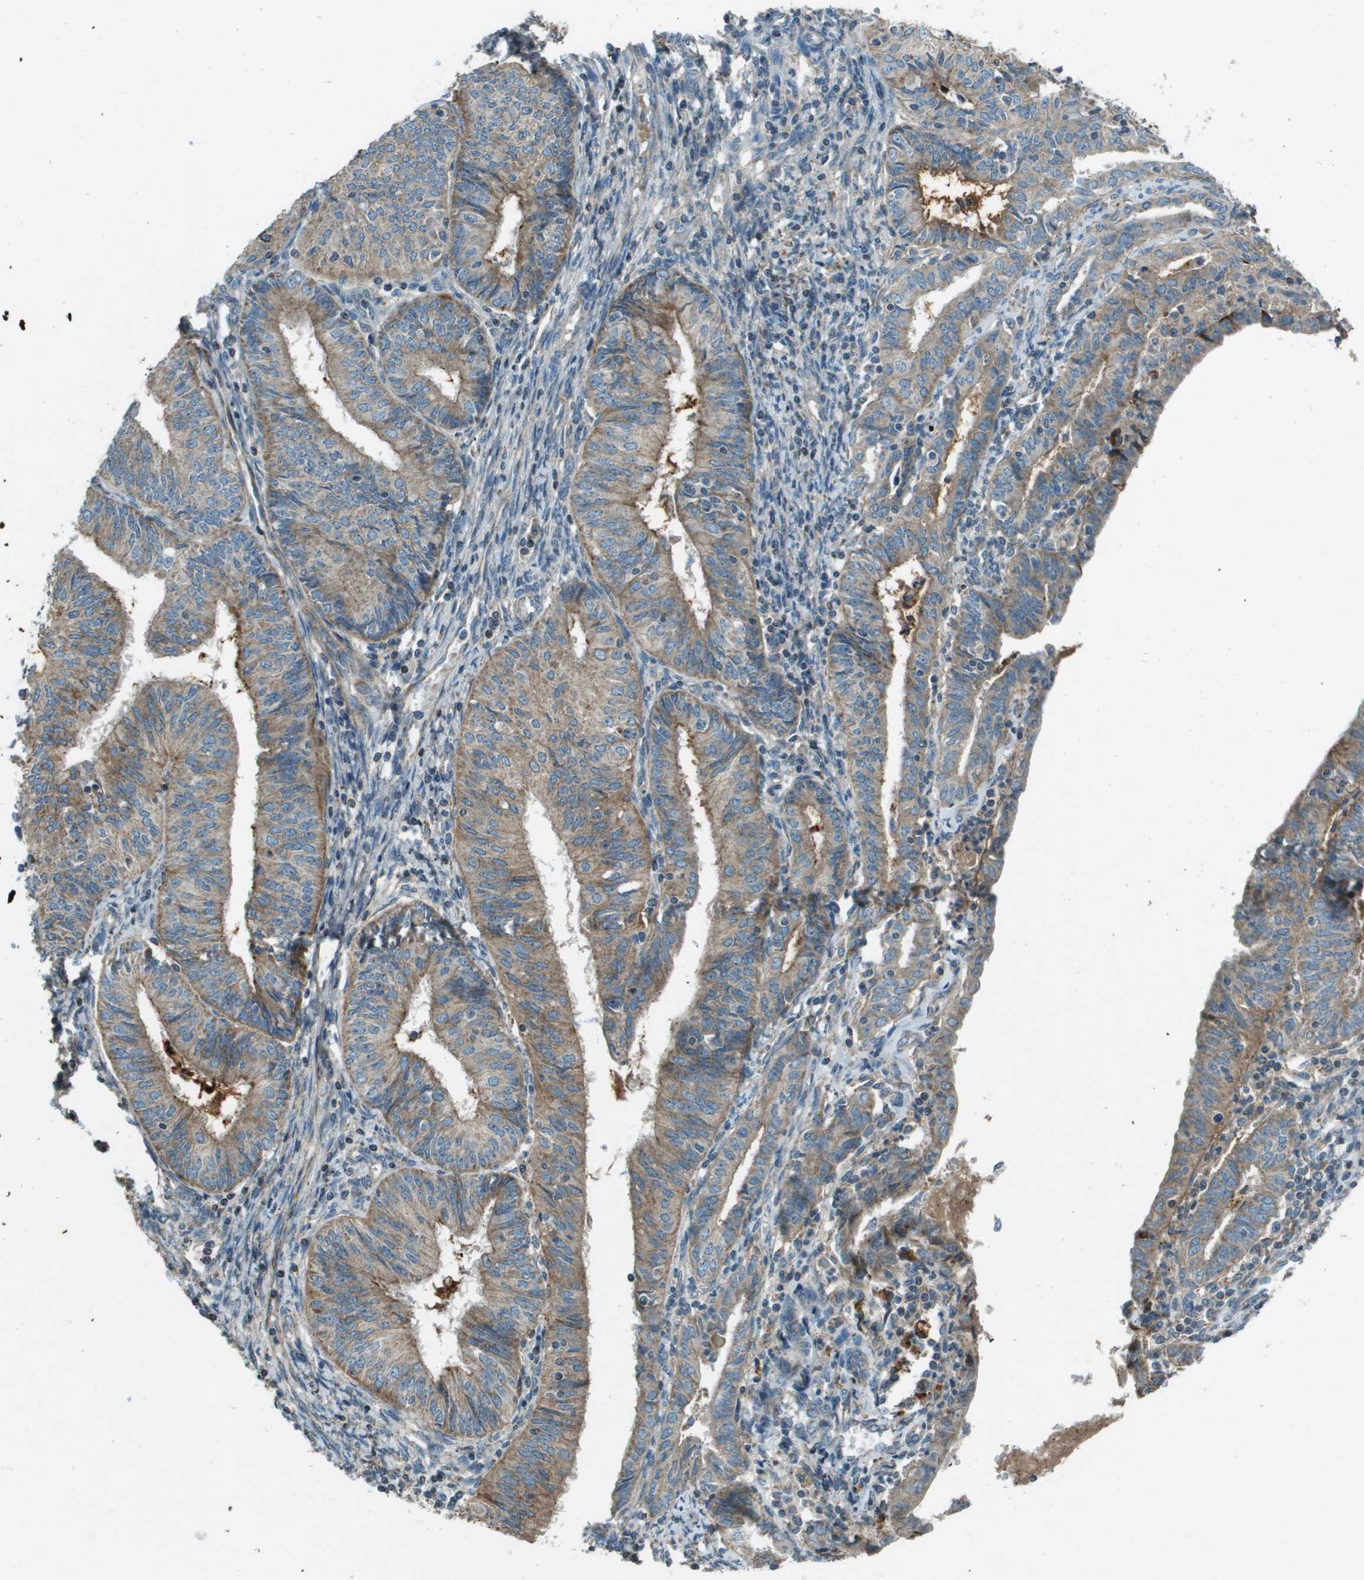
{"staining": {"intensity": "moderate", "quantity": ">75%", "location": "cytoplasmic/membranous"}, "tissue": "endometrial cancer", "cell_type": "Tumor cells", "image_type": "cancer", "snomed": [{"axis": "morphology", "description": "Adenocarcinoma, NOS"}, {"axis": "topography", "description": "Endometrium"}], "caption": "Endometrial adenocarcinoma stained with a protein marker reveals moderate staining in tumor cells.", "gene": "MIGA1", "patient": {"sex": "female", "age": 58}}